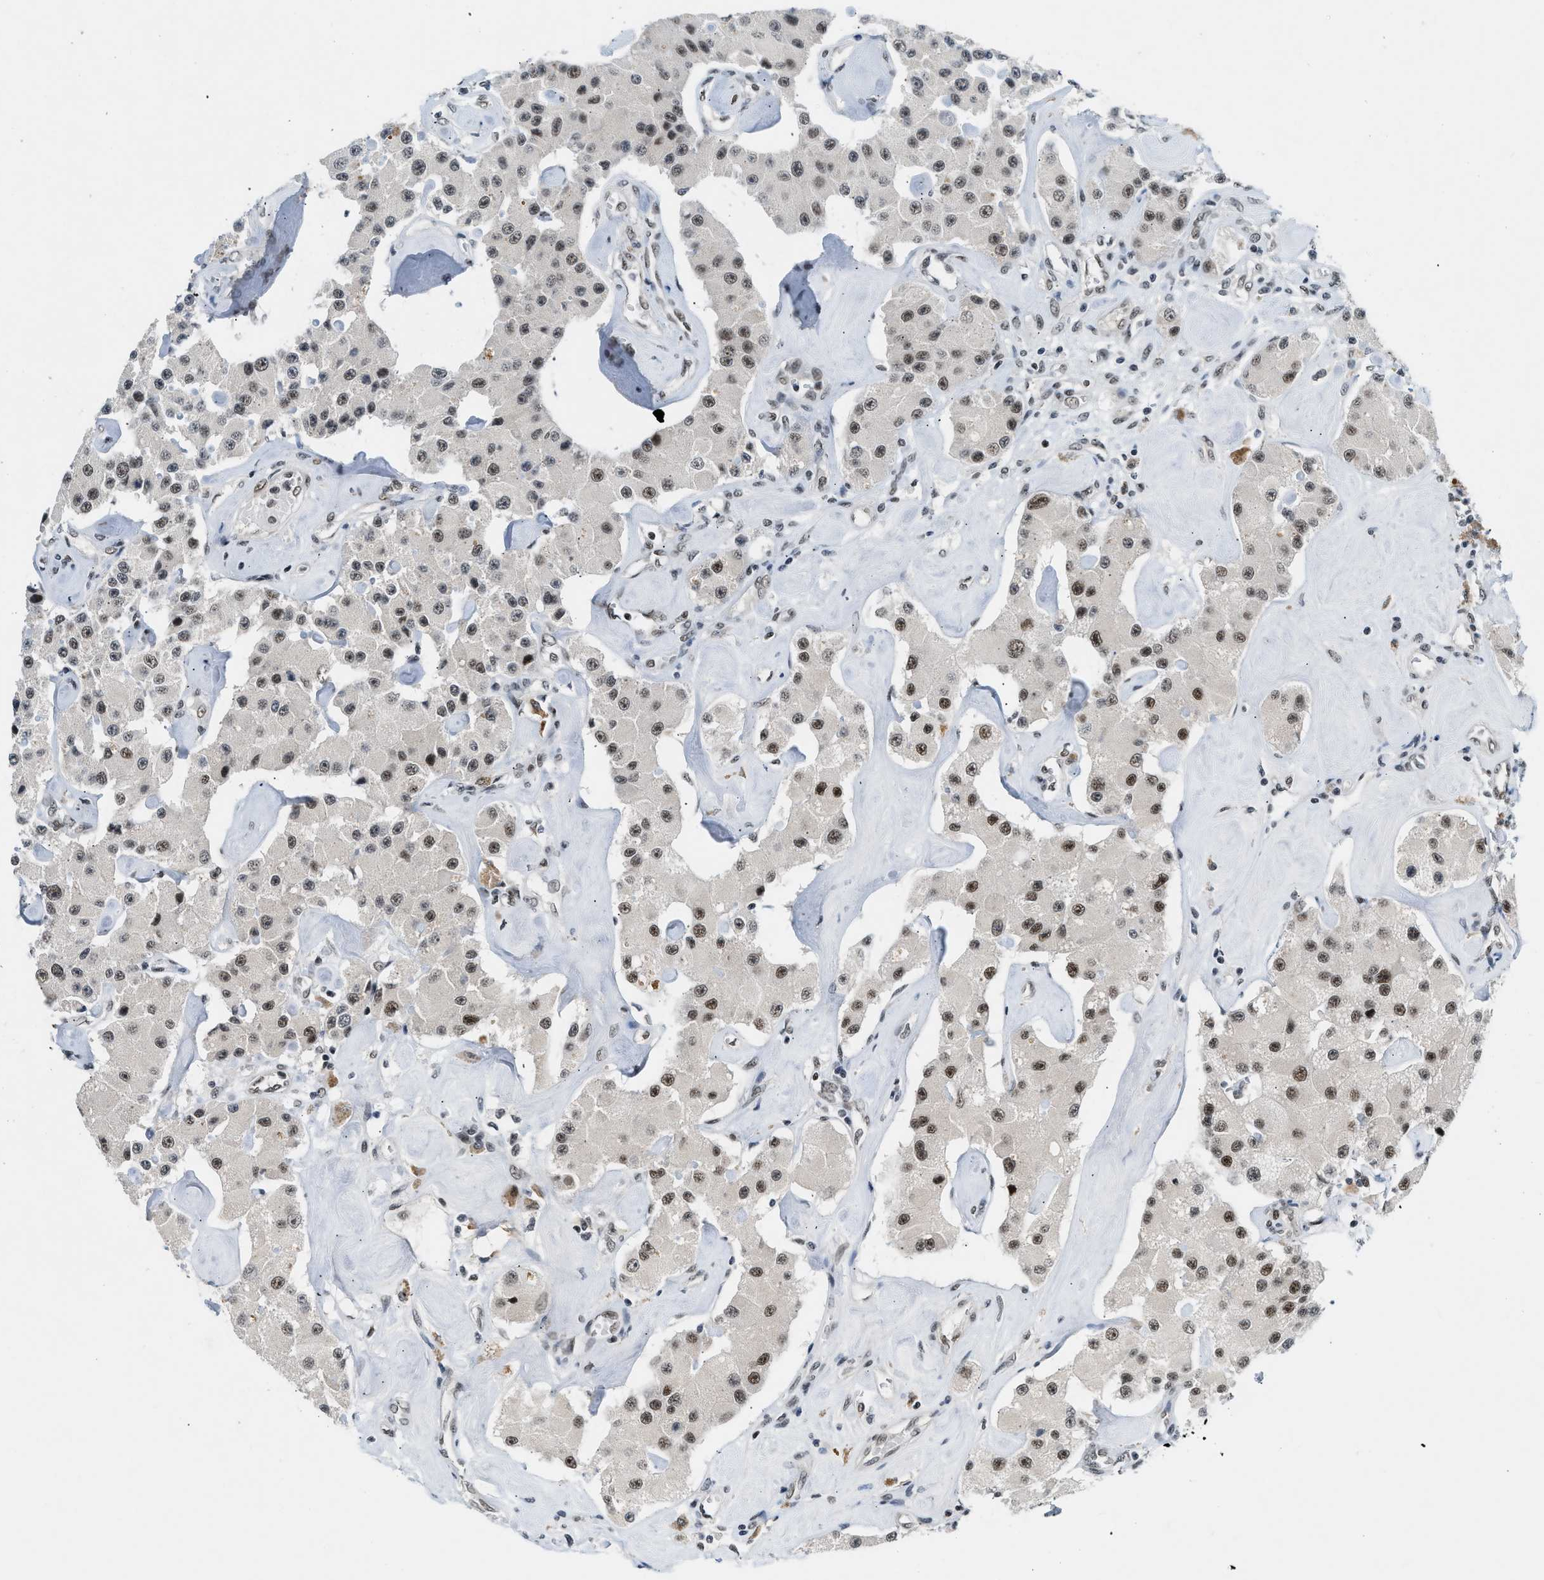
{"staining": {"intensity": "moderate", "quantity": ">75%", "location": "nuclear"}, "tissue": "carcinoid", "cell_type": "Tumor cells", "image_type": "cancer", "snomed": [{"axis": "morphology", "description": "Carcinoid, malignant, NOS"}, {"axis": "topography", "description": "Pancreas"}], "caption": "The micrograph reveals immunohistochemical staining of carcinoid (malignant). There is moderate nuclear positivity is appreciated in approximately >75% of tumor cells. (IHC, brightfield microscopy, high magnification).", "gene": "NCOA1", "patient": {"sex": "male", "age": 41}}